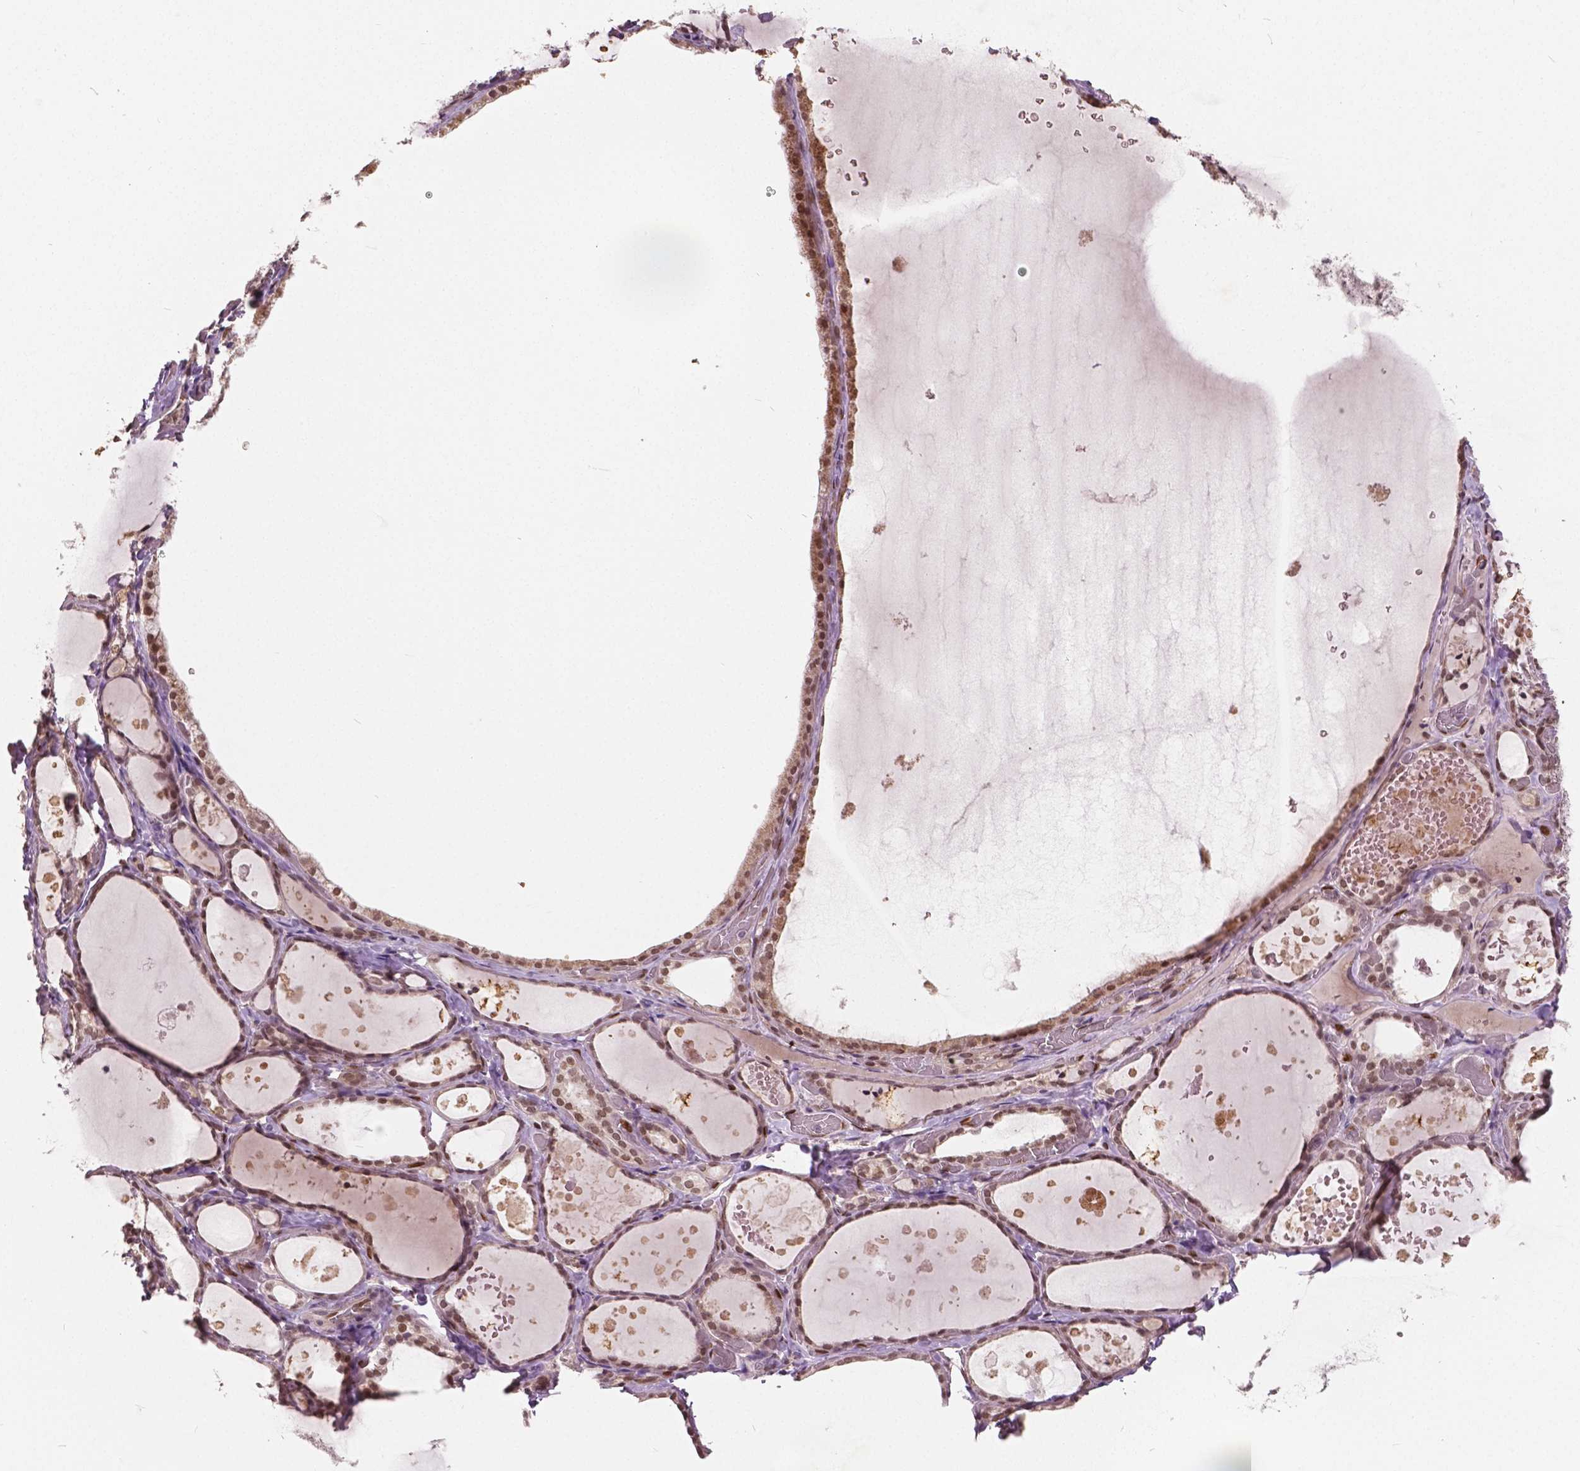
{"staining": {"intensity": "weak", "quantity": ">75%", "location": "nuclear"}, "tissue": "thyroid gland", "cell_type": "Glandular cells", "image_type": "normal", "snomed": [{"axis": "morphology", "description": "Normal tissue, NOS"}, {"axis": "topography", "description": "Thyroid gland"}], "caption": "Immunohistochemistry (IHC) photomicrograph of normal thyroid gland stained for a protein (brown), which displays low levels of weak nuclear expression in approximately >75% of glandular cells.", "gene": "HMBOX1", "patient": {"sex": "female", "age": 56}}